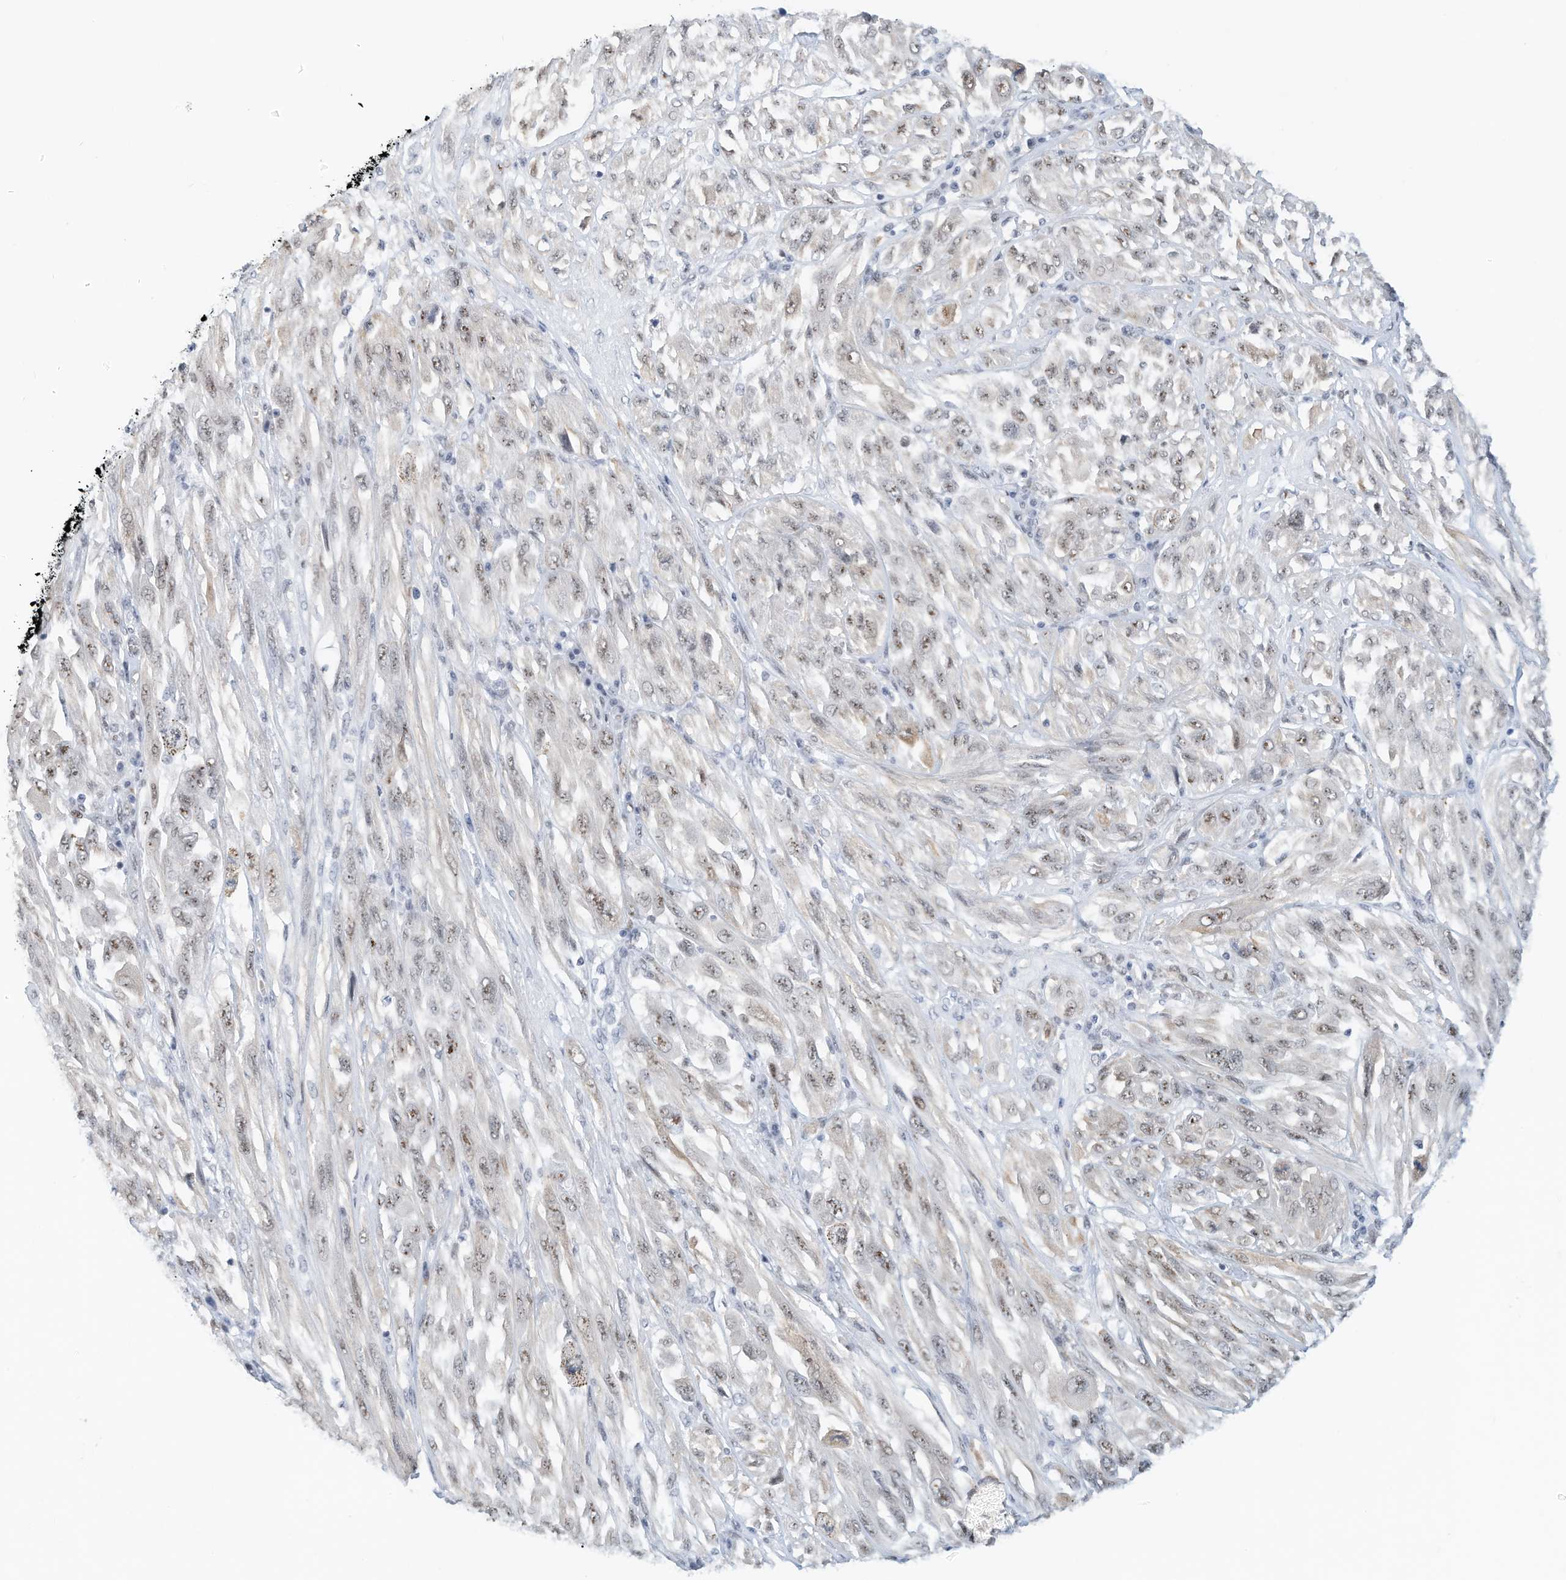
{"staining": {"intensity": "weak", "quantity": "25%-75%", "location": "nuclear"}, "tissue": "melanoma", "cell_type": "Tumor cells", "image_type": "cancer", "snomed": [{"axis": "morphology", "description": "Malignant melanoma, NOS"}, {"axis": "topography", "description": "Skin"}], "caption": "Immunohistochemical staining of human melanoma reveals low levels of weak nuclear positivity in approximately 25%-75% of tumor cells. The protein of interest is shown in brown color, while the nuclei are stained blue.", "gene": "ARHGAP28", "patient": {"sex": "female", "age": 91}}